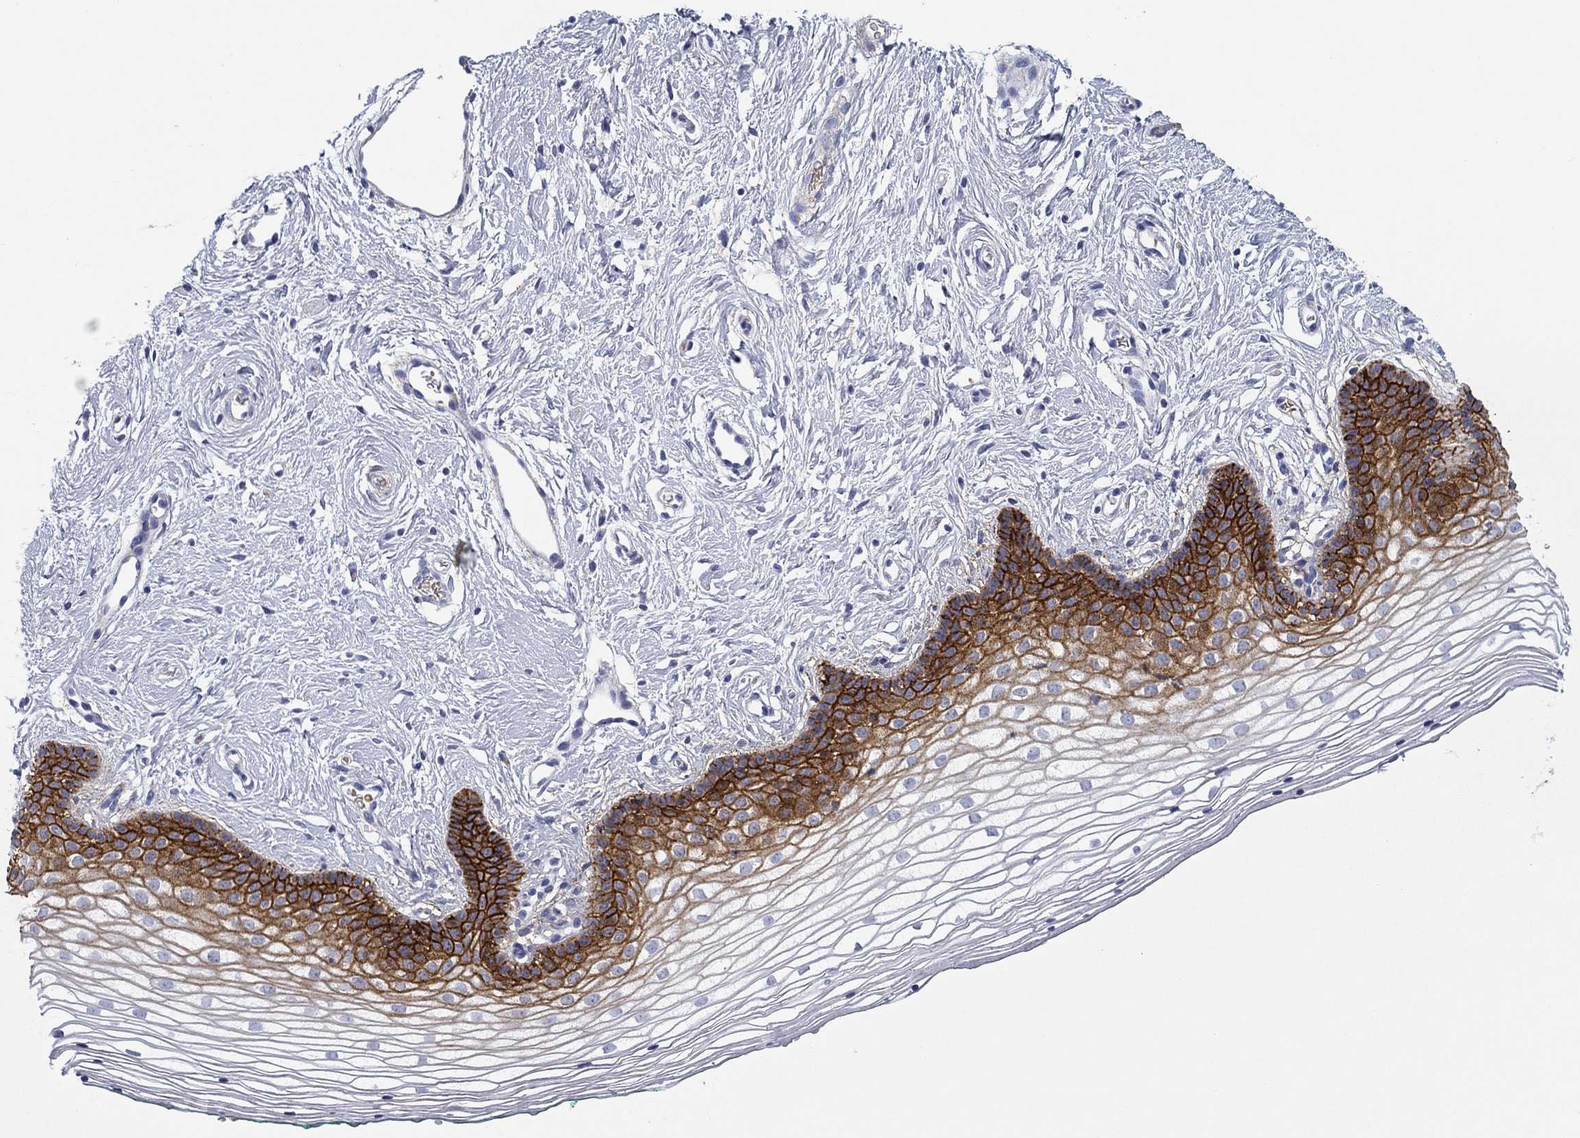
{"staining": {"intensity": "strong", "quantity": "<25%", "location": "cytoplasmic/membranous"}, "tissue": "vagina", "cell_type": "Squamous epithelial cells", "image_type": "normal", "snomed": [{"axis": "morphology", "description": "Normal tissue, NOS"}, {"axis": "topography", "description": "Vagina"}], "caption": "Immunohistochemistry (IHC) staining of normal vagina, which demonstrates medium levels of strong cytoplasmic/membranous positivity in approximately <25% of squamous epithelial cells indicating strong cytoplasmic/membranous protein expression. The staining was performed using DAB (brown) for protein detection and nuclei were counterstained in hematoxylin (blue).", "gene": "GPC1", "patient": {"sex": "female", "age": 36}}